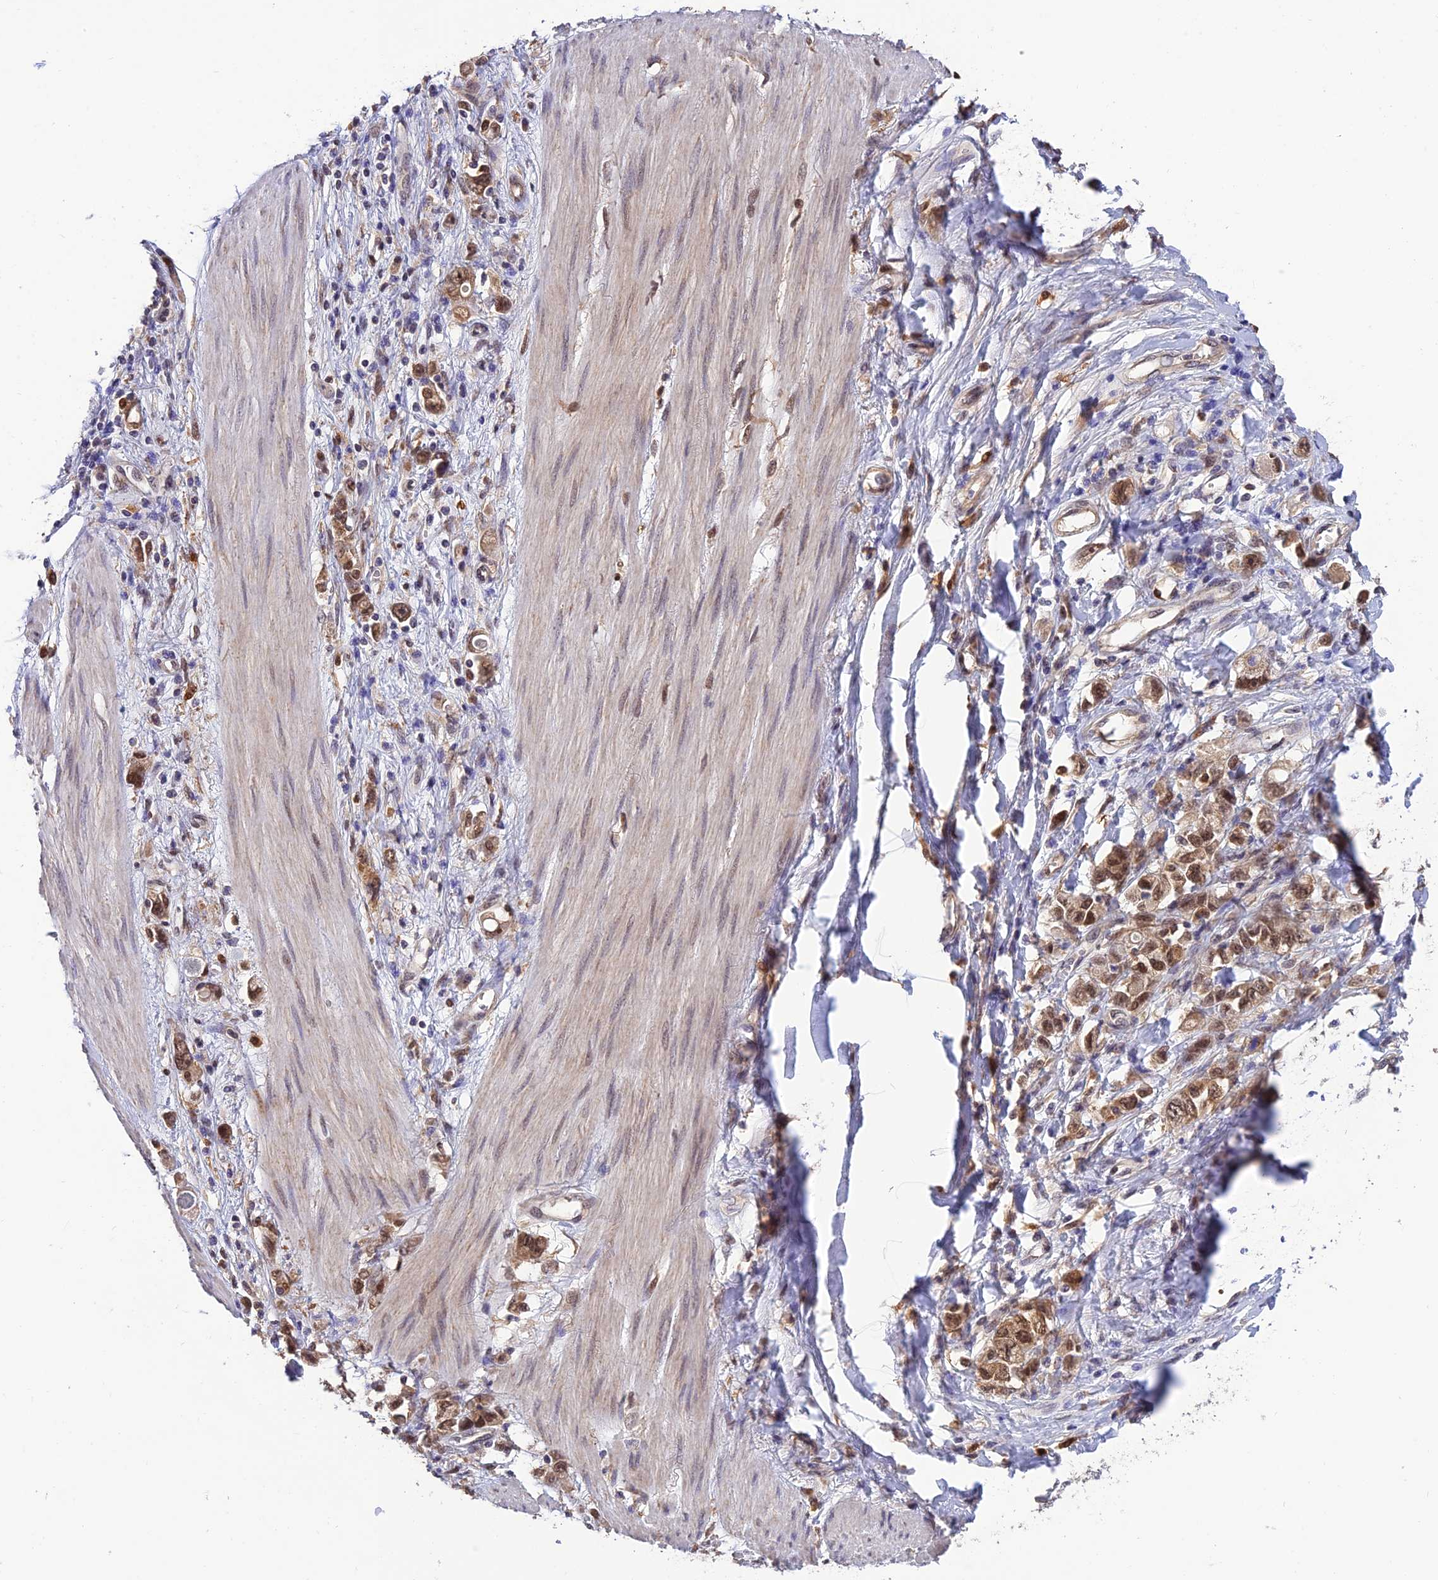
{"staining": {"intensity": "moderate", "quantity": ">75%", "location": "cytoplasmic/membranous,nuclear"}, "tissue": "stomach cancer", "cell_type": "Tumor cells", "image_type": "cancer", "snomed": [{"axis": "morphology", "description": "Adenocarcinoma, NOS"}, {"axis": "topography", "description": "Stomach"}], "caption": "Brown immunohistochemical staining in stomach cancer demonstrates moderate cytoplasmic/membranous and nuclear expression in approximately >75% of tumor cells.", "gene": "MNS1", "patient": {"sex": "female", "age": 76}}